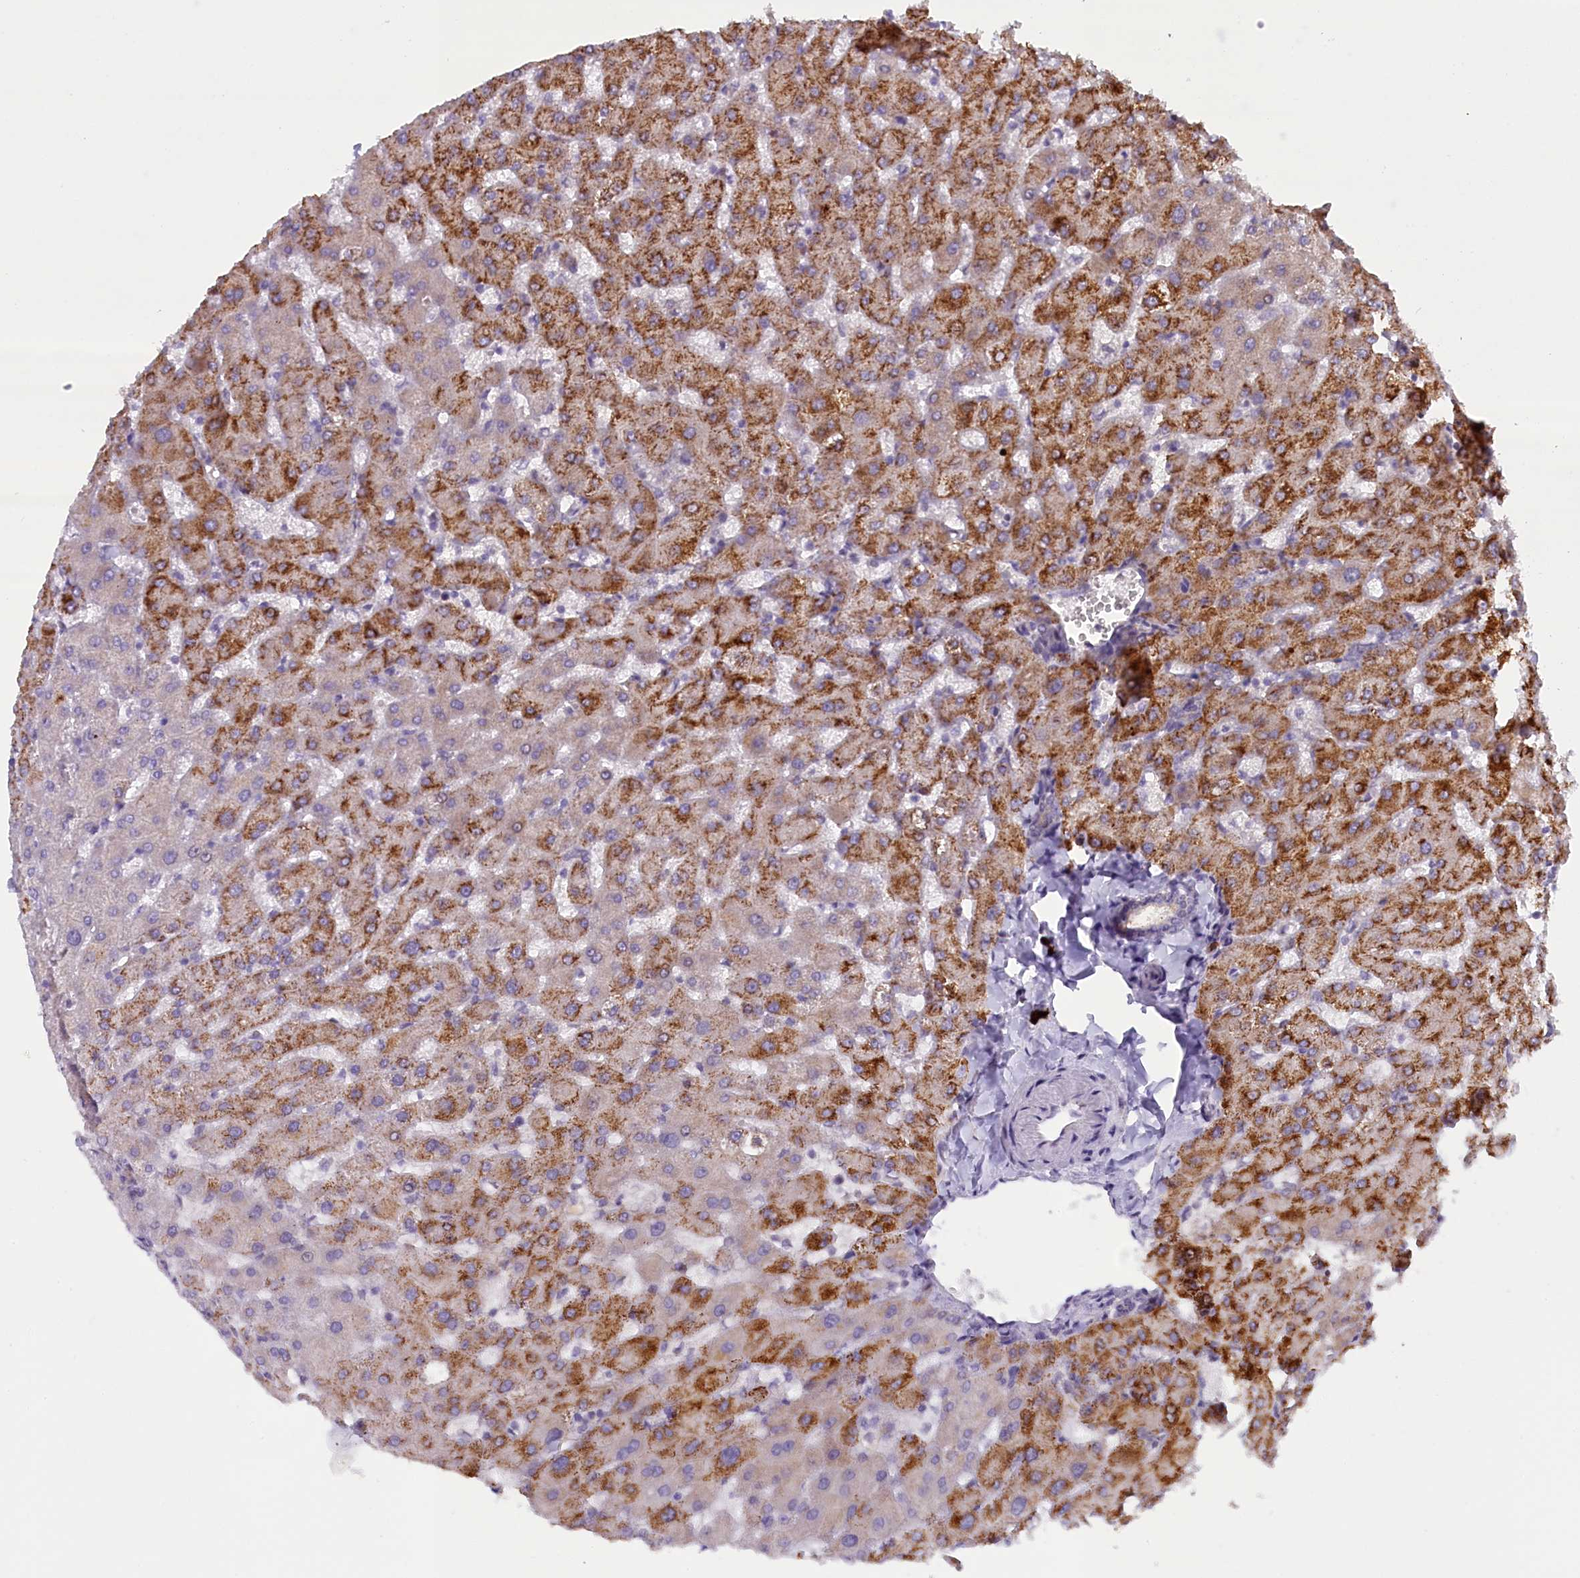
{"staining": {"intensity": "negative", "quantity": "none", "location": "none"}, "tissue": "liver", "cell_type": "Cholangiocytes", "image_type": "normal", "snomed": [{"axis": "morphology", "description": "Normal tissue, NOS"}, {"axis": "topography", "description": "Liver"}], "caption": "The immunohistochemistry (IHC) histopathology image has no significant positivity in cholangiocytes of liver.", "gene": "CCL23", "patient": {"sex": "female", "age": 63}}